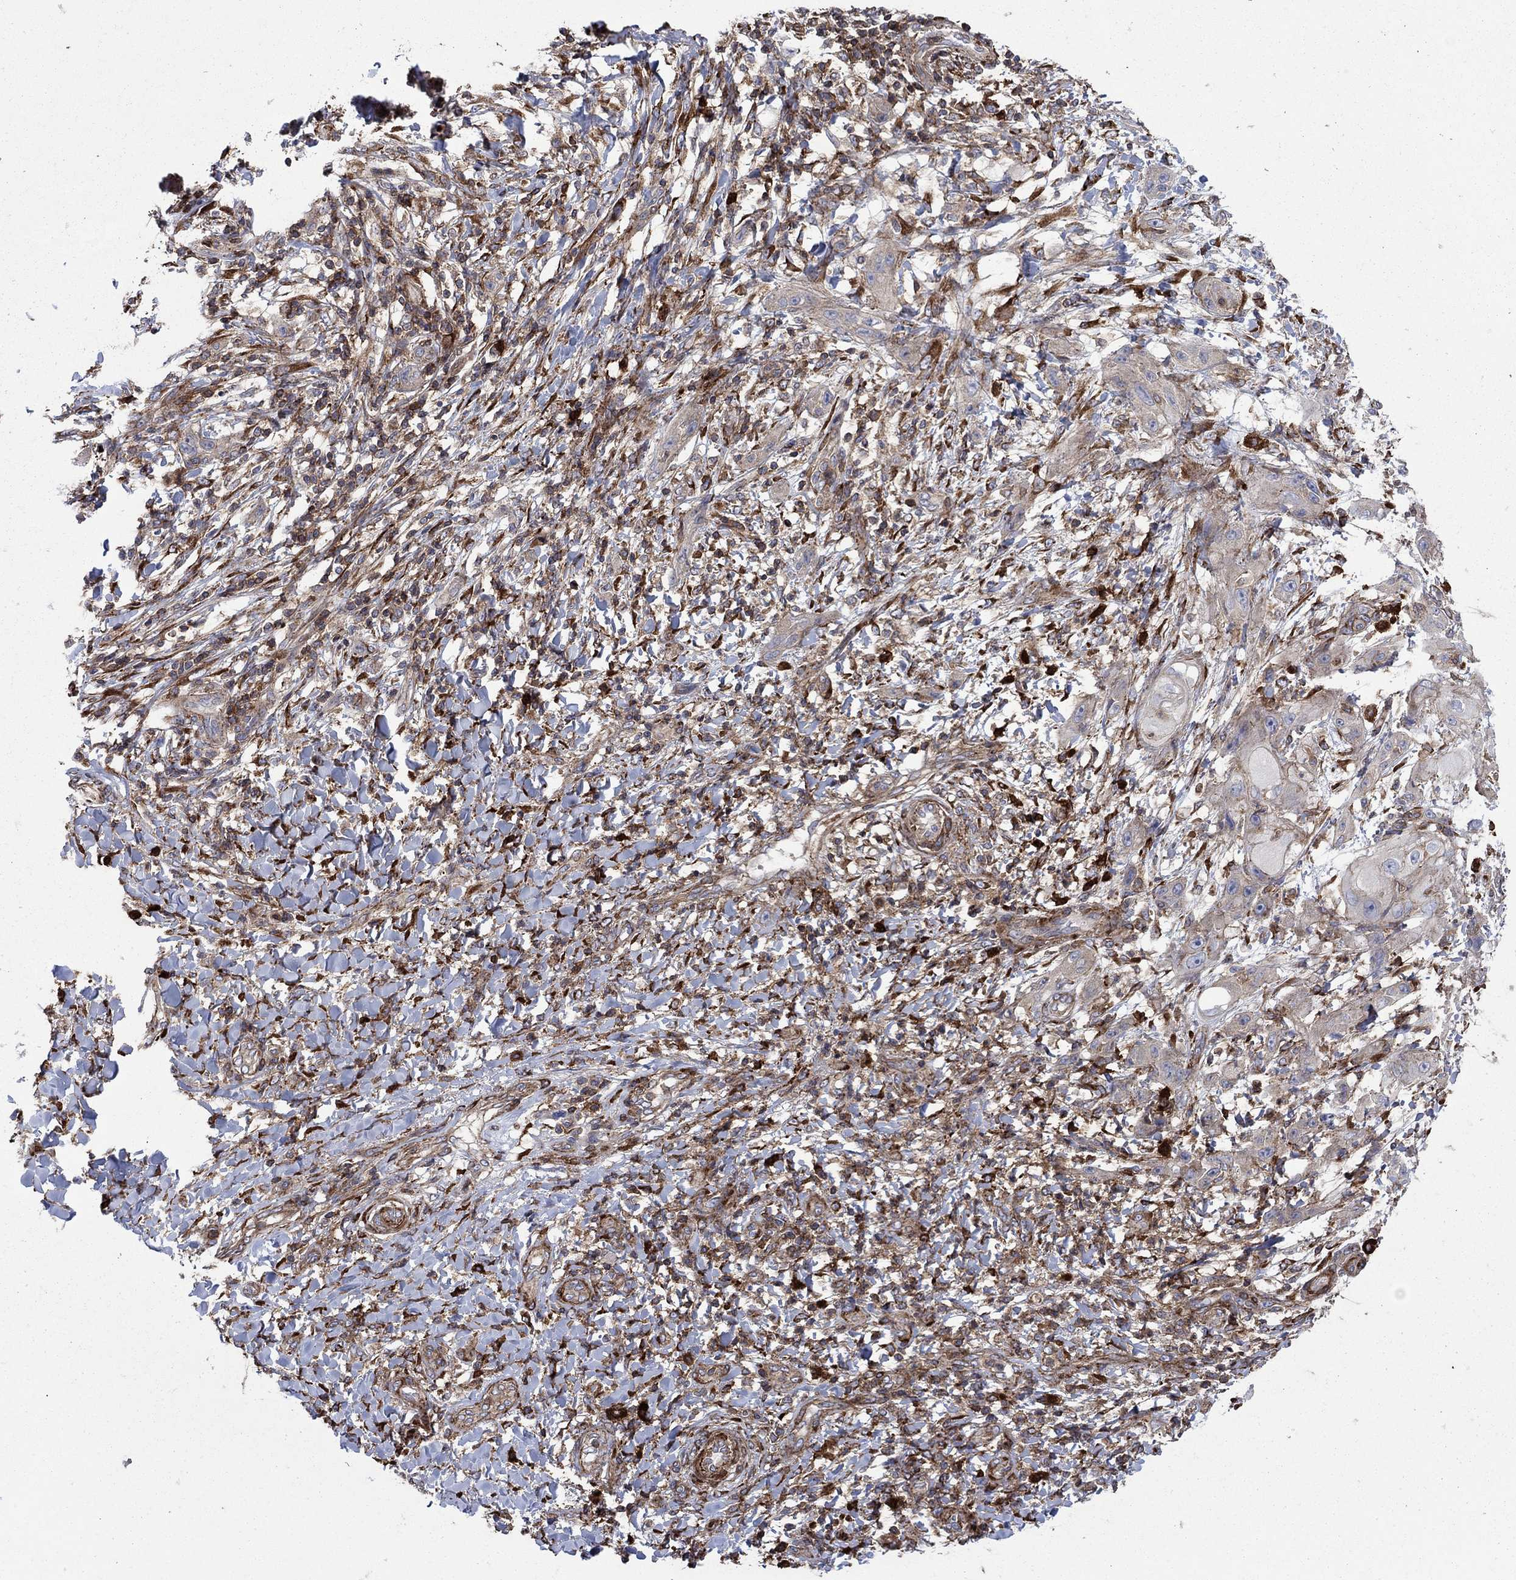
{"staining": {"intensity": "weak", "quantity": "25%-75%", "location": "cytoplasmic/membranous"}, "tissue": "skin cancer", "cell_type": "Tumor cells", "image_type": "cancer", "snomed": [{"axis": "morphology", "description": "Squamous cell carcinoma, NOS"}, {"axis": "topography", "description": "Skin"}], "caption": "Squamous cell carcinoma (skin) stained with DAB immunohistochemistry exhibits low levels of weak cytoplasmic/membranous expression in approximately 25%-75% of tumor cells.", "gene": "PAG1", "patient": {"sex": "male", "age": 62}}